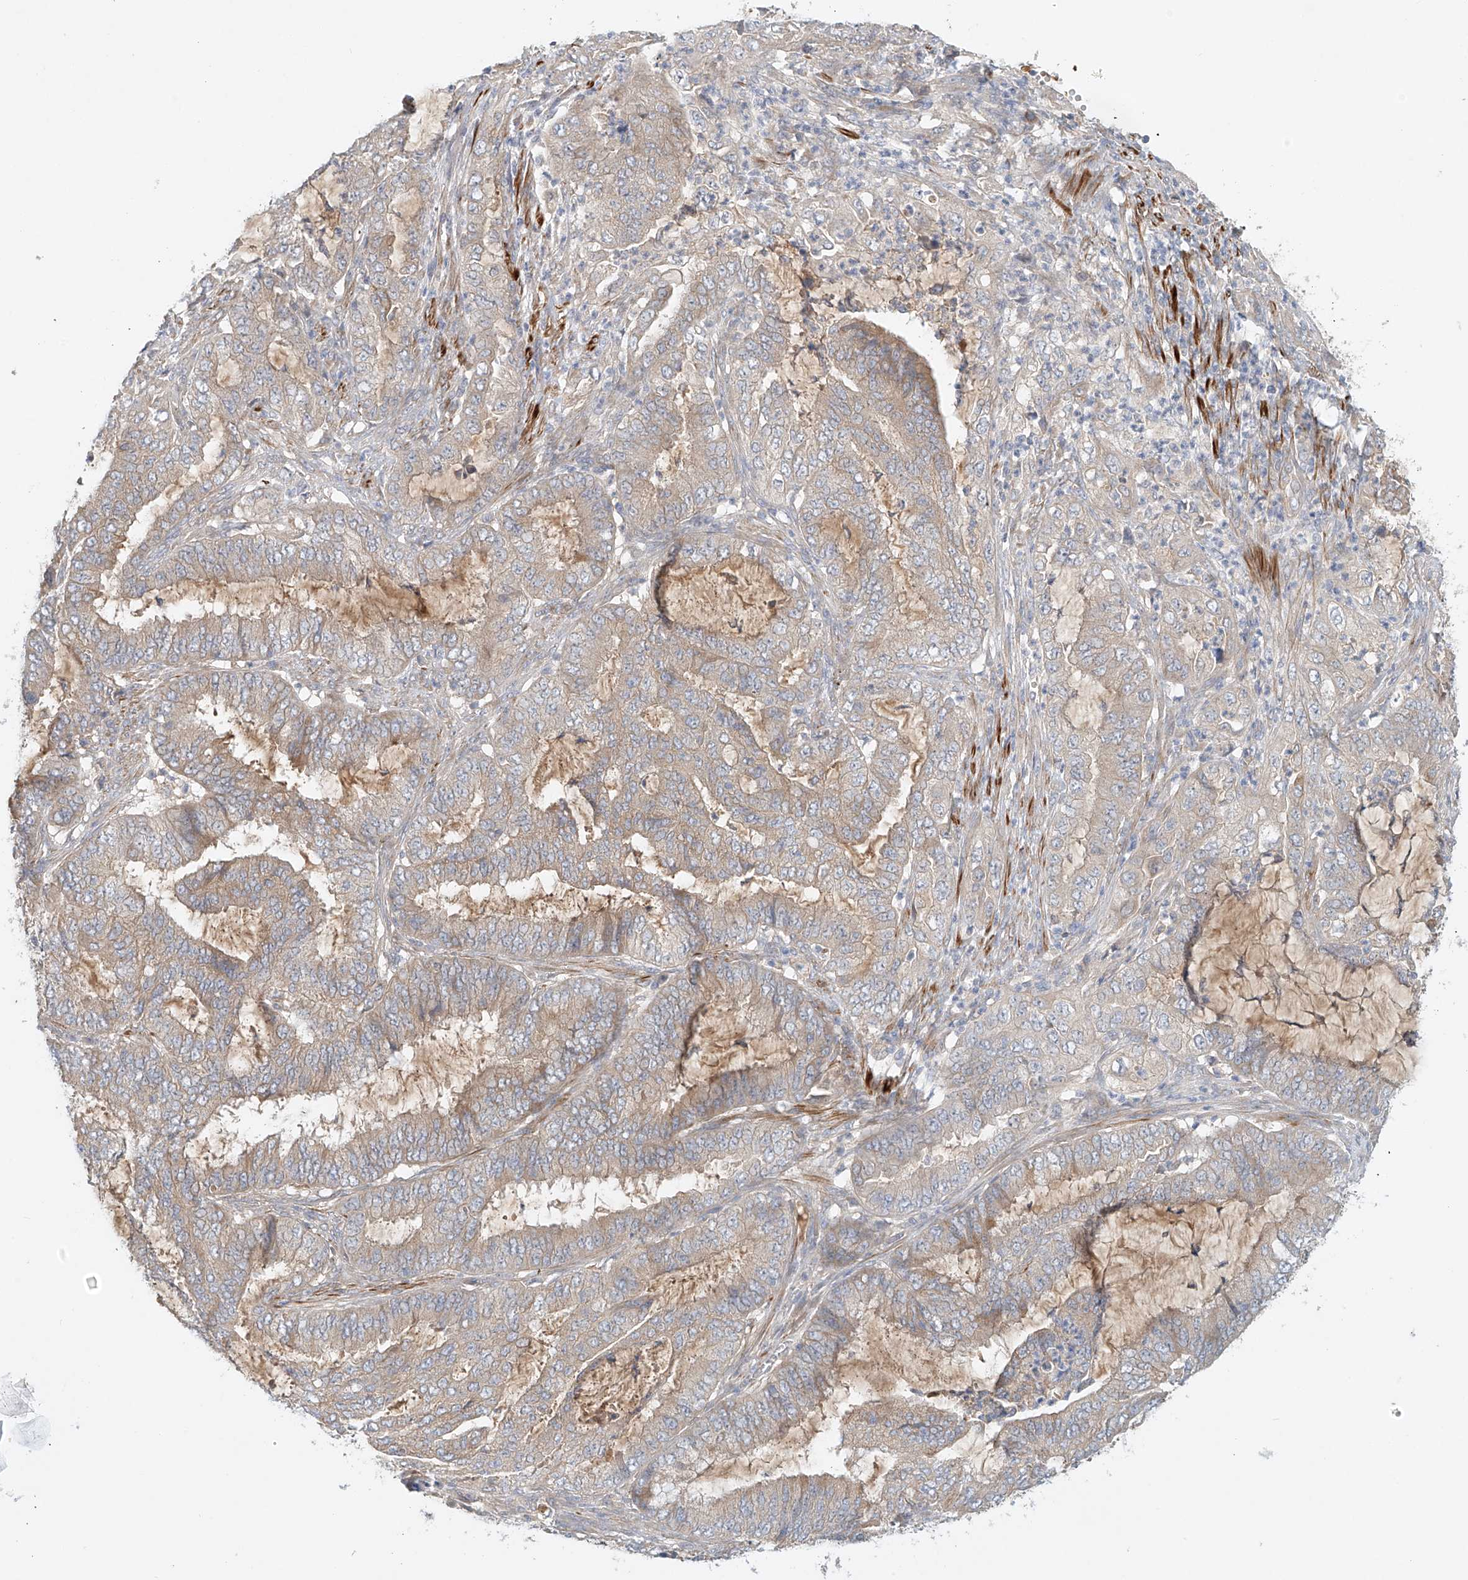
{"staining": {"intensity": "weak", "quantity": "<25%", "location": "cytoplasmic/membranous"}, "tissue": "endometrial cancer", "cell_type": "Tumor cells", "image_type": "cancer", "snomed": [{"axis": "morphology", "description": "Adenocarcinoma, NOS"}, {"axis": "topography", "description": "Endometrium"}], "caption": "Immunohistochemistry of human adenocarcinoma (endometrial) reveals no staining in tumor cells. (DAB immunohistochemistry (IHC), high magnification).", "gene": "LYRM9", "patient": {"sex": "female", "age": 51}}